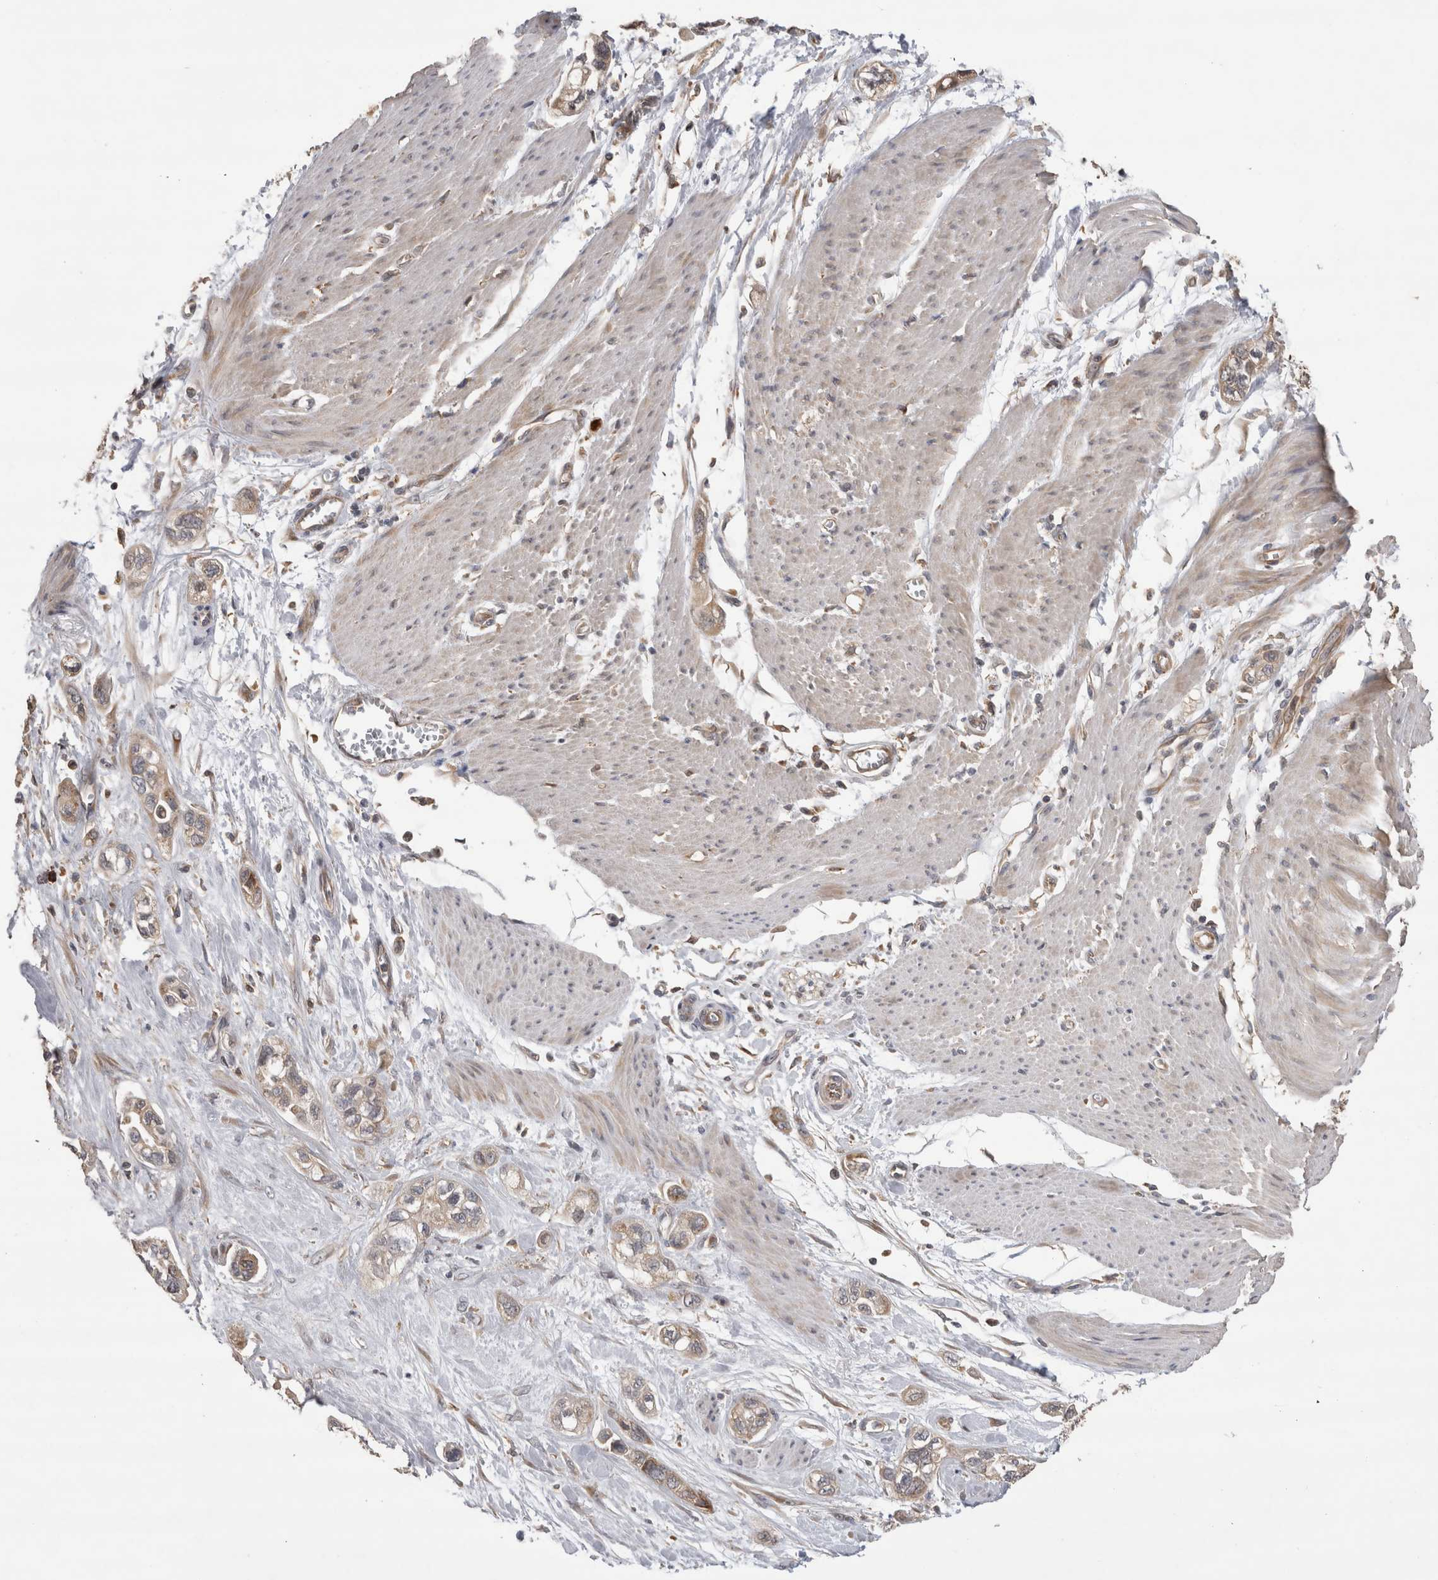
{"staining": {"intensity": "weak", "quantity": ">75%", "location": "cytoplasmic/membranous"}, "tissue": "pancreatic cancer", "cell_type": "Tumor cells", "image_type": "cancer", "snomed": [{"axis": "morphology", "description": "Adenocarcinoma, NOS"}, {"axis": "topography", "description": "Pancreas"}], "caption": "IHC micrograph of neoplastic tissue: pancreatic cancer (adenocarcinoma) stained using immunohistochemistry exhibits low levels of weak protein expression localized specifically in the cytoplasmic/membranous of tumor cells, appearing as a cytoplasmic/membranous brown color.", "gene": "TBCE", "patient": {"sex": "male", "age": 74}}